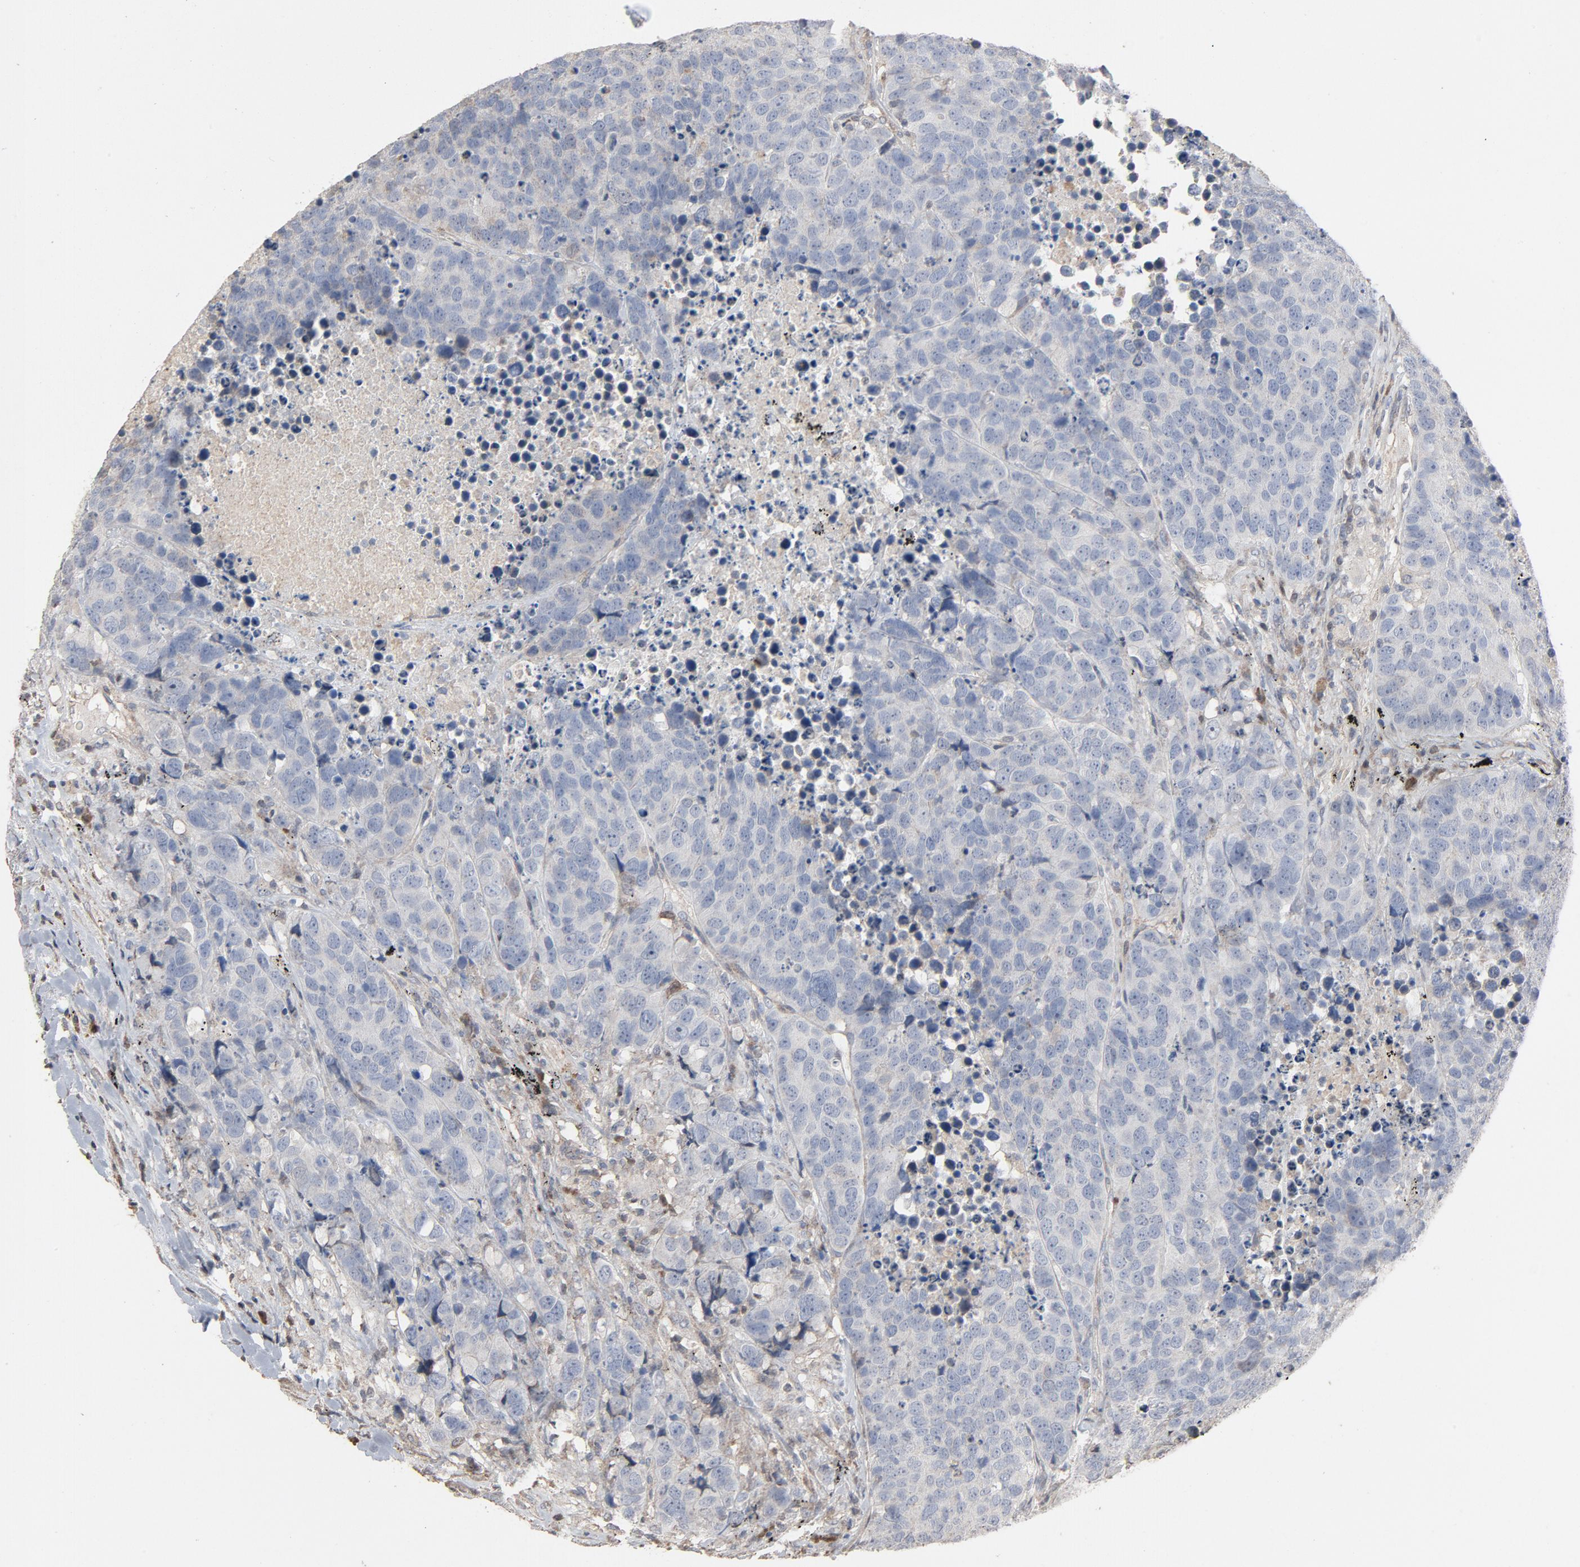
{"staining": {"intensity": "negative", "quantity": "none", "location": "none"}, "tissue": "carcinoid", "cell_type": "Tumor cells", "image_type": "cancer", "snomed": [{"axis": "morphology", "description": "Carcinoid, malignant, NOS"}, {"axis": "topography", "description": "Lung"}], "caption": "Immunohistochemical staining of human carcinoid (malignant) reveals no significant positivity in tumor cells. (DAB IHC visualized using brightfield microscopy, high magnification).", "gene": "CDK6", "patient": {"sex": "male", "age": 60}}